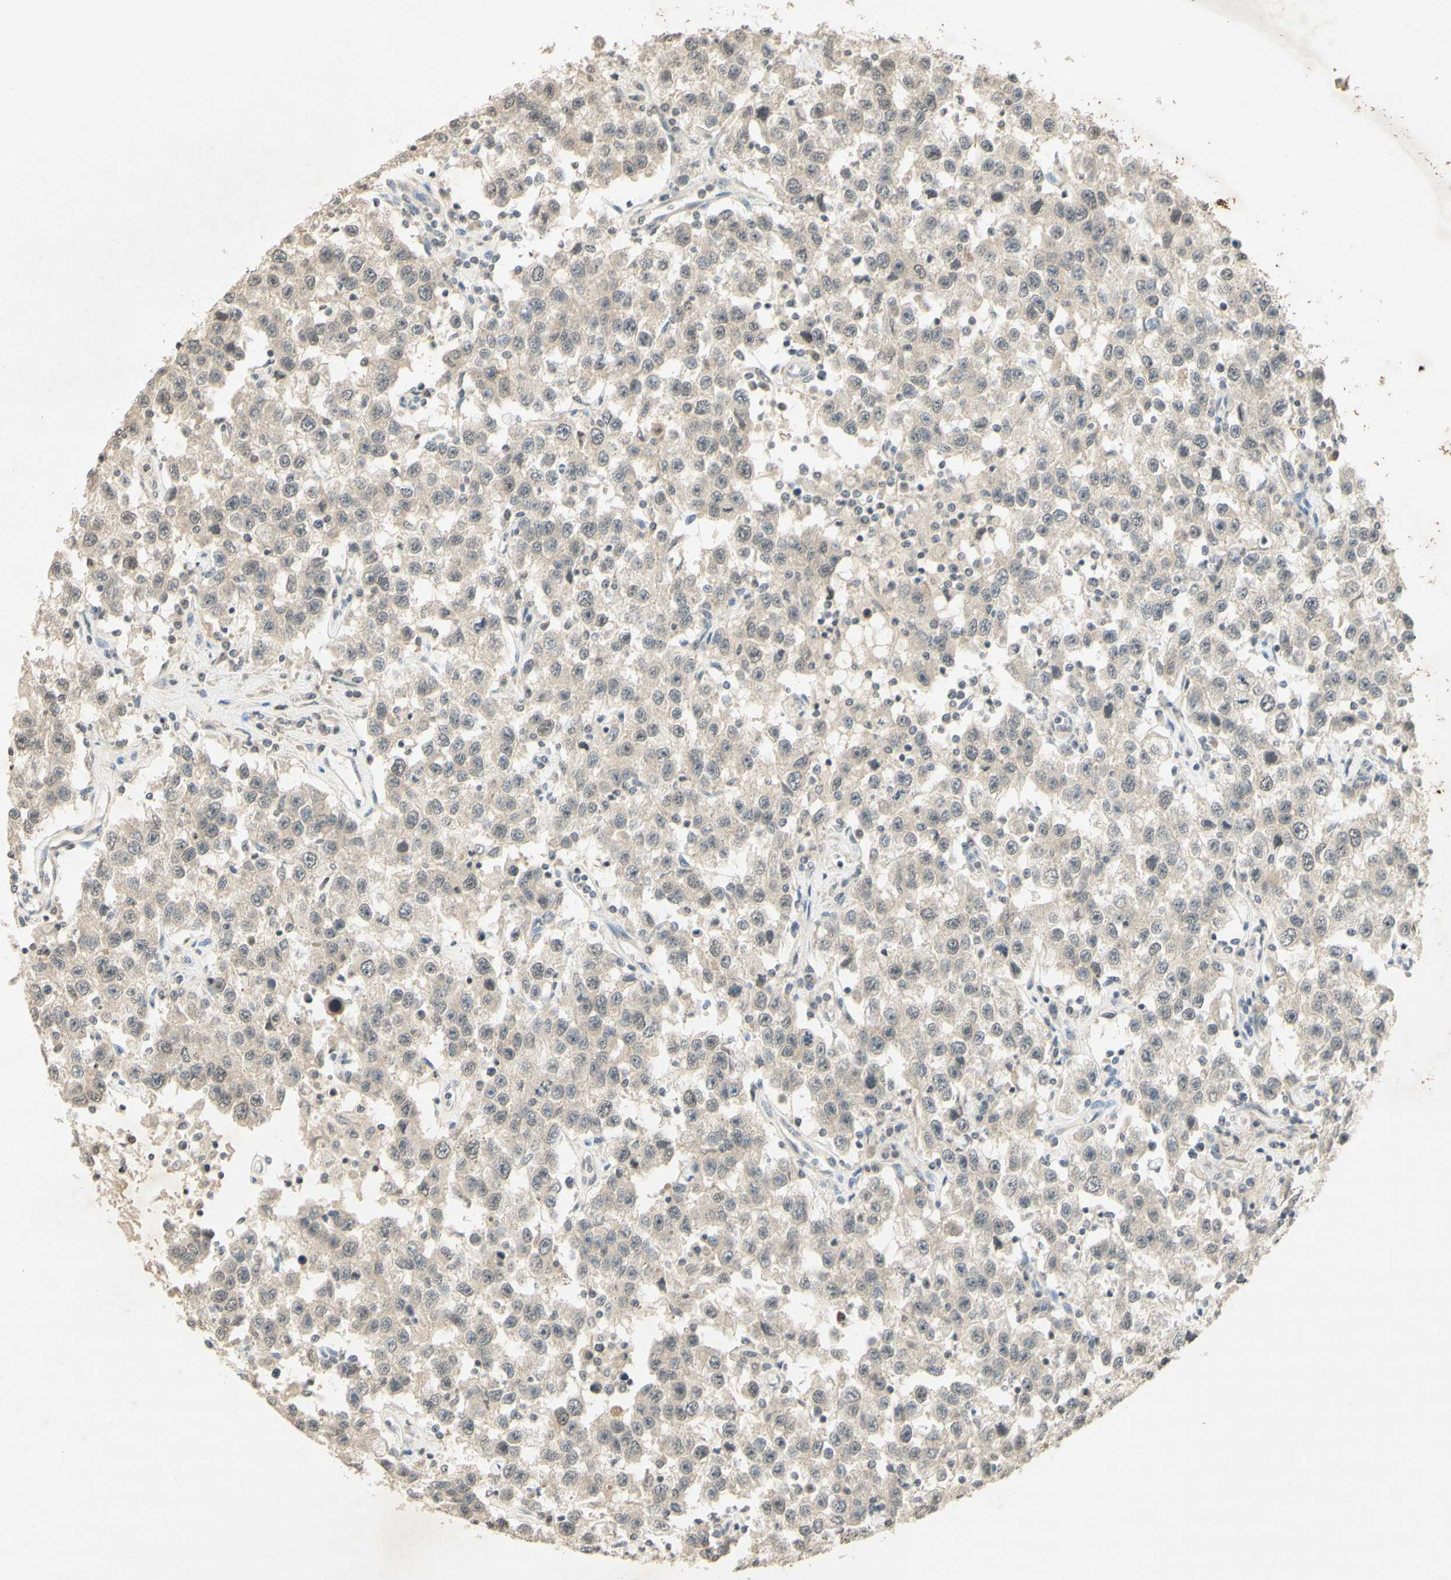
{"staining": {"intensity": "weak", "quantity": "25%-75%", "location": "cytoplasmic/membranous"}, "tissue": "testis cancer", "cell_type": "Tumor cells", "image_type": "cancer", "snomed": [{"axis": "morphology", "description": "Seminoma, NOS"}, {"axis": "topography", "description": "Testis"}], "caption": "Testis seminoma stained for a protein (brown) exhibits weak cytoplasmic/membranous positive staining in approximately 25%-75% of tumor cells.", "gene": "GLI1", "patient": {"sex": "male", "age": 41}}